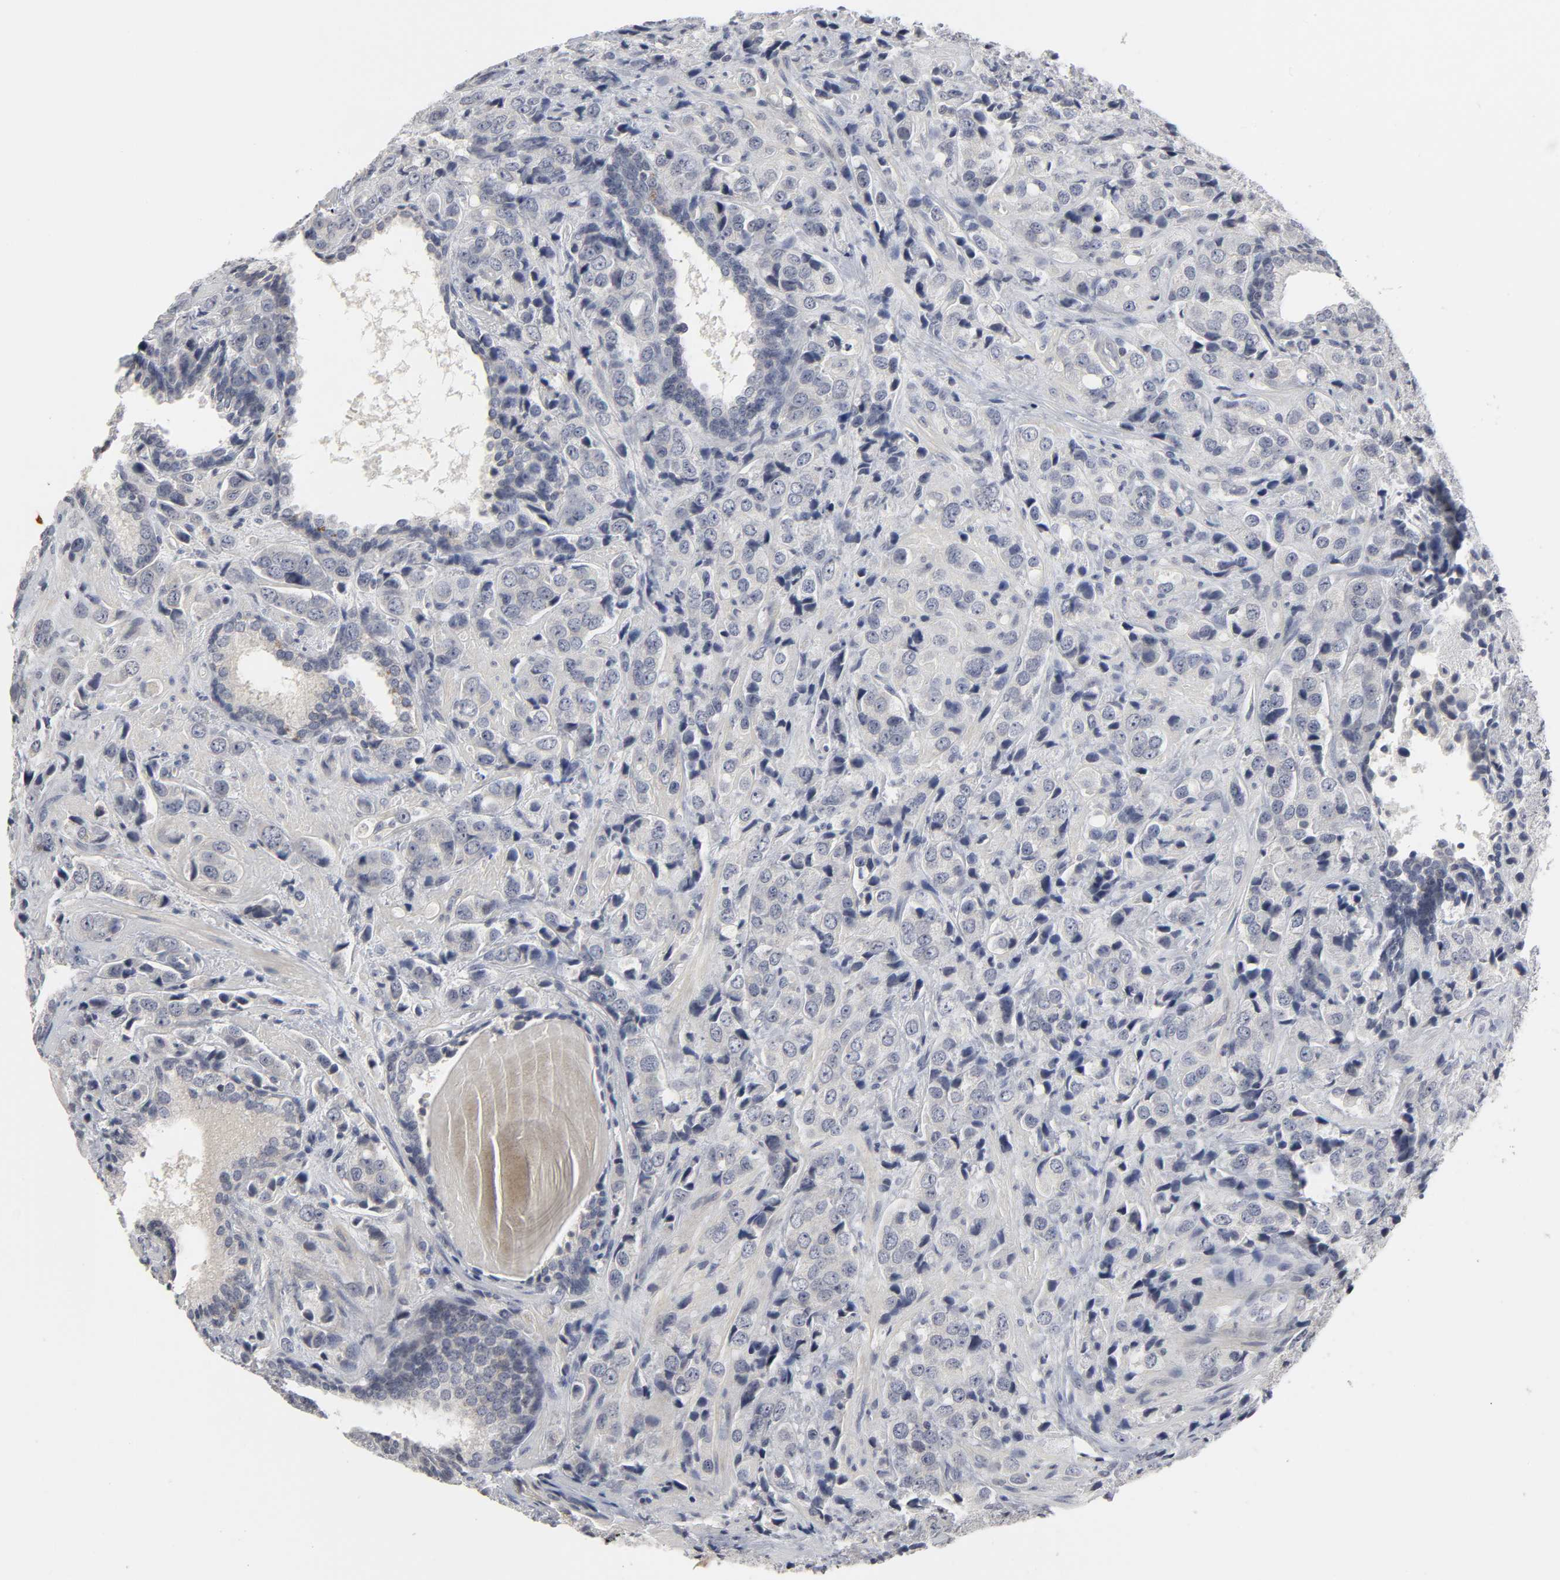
{"staining": {"intensity": "negative", "quantity": "none", "location": "none"}, "tissue": "prostate cancer", "cell_type": "Tumor cells", "image_type": "cancer", "snomed": [{"axis": "morphology", "description": "Adenocarcinoma, High grade"}, {"axis": "topography", "description": "Prostate"}], "caption": "Tumor cells are negative for brown protein staining in prostate cancer.", "gene": "TCAP", "patient": {"sex": "male", "age": 70}}